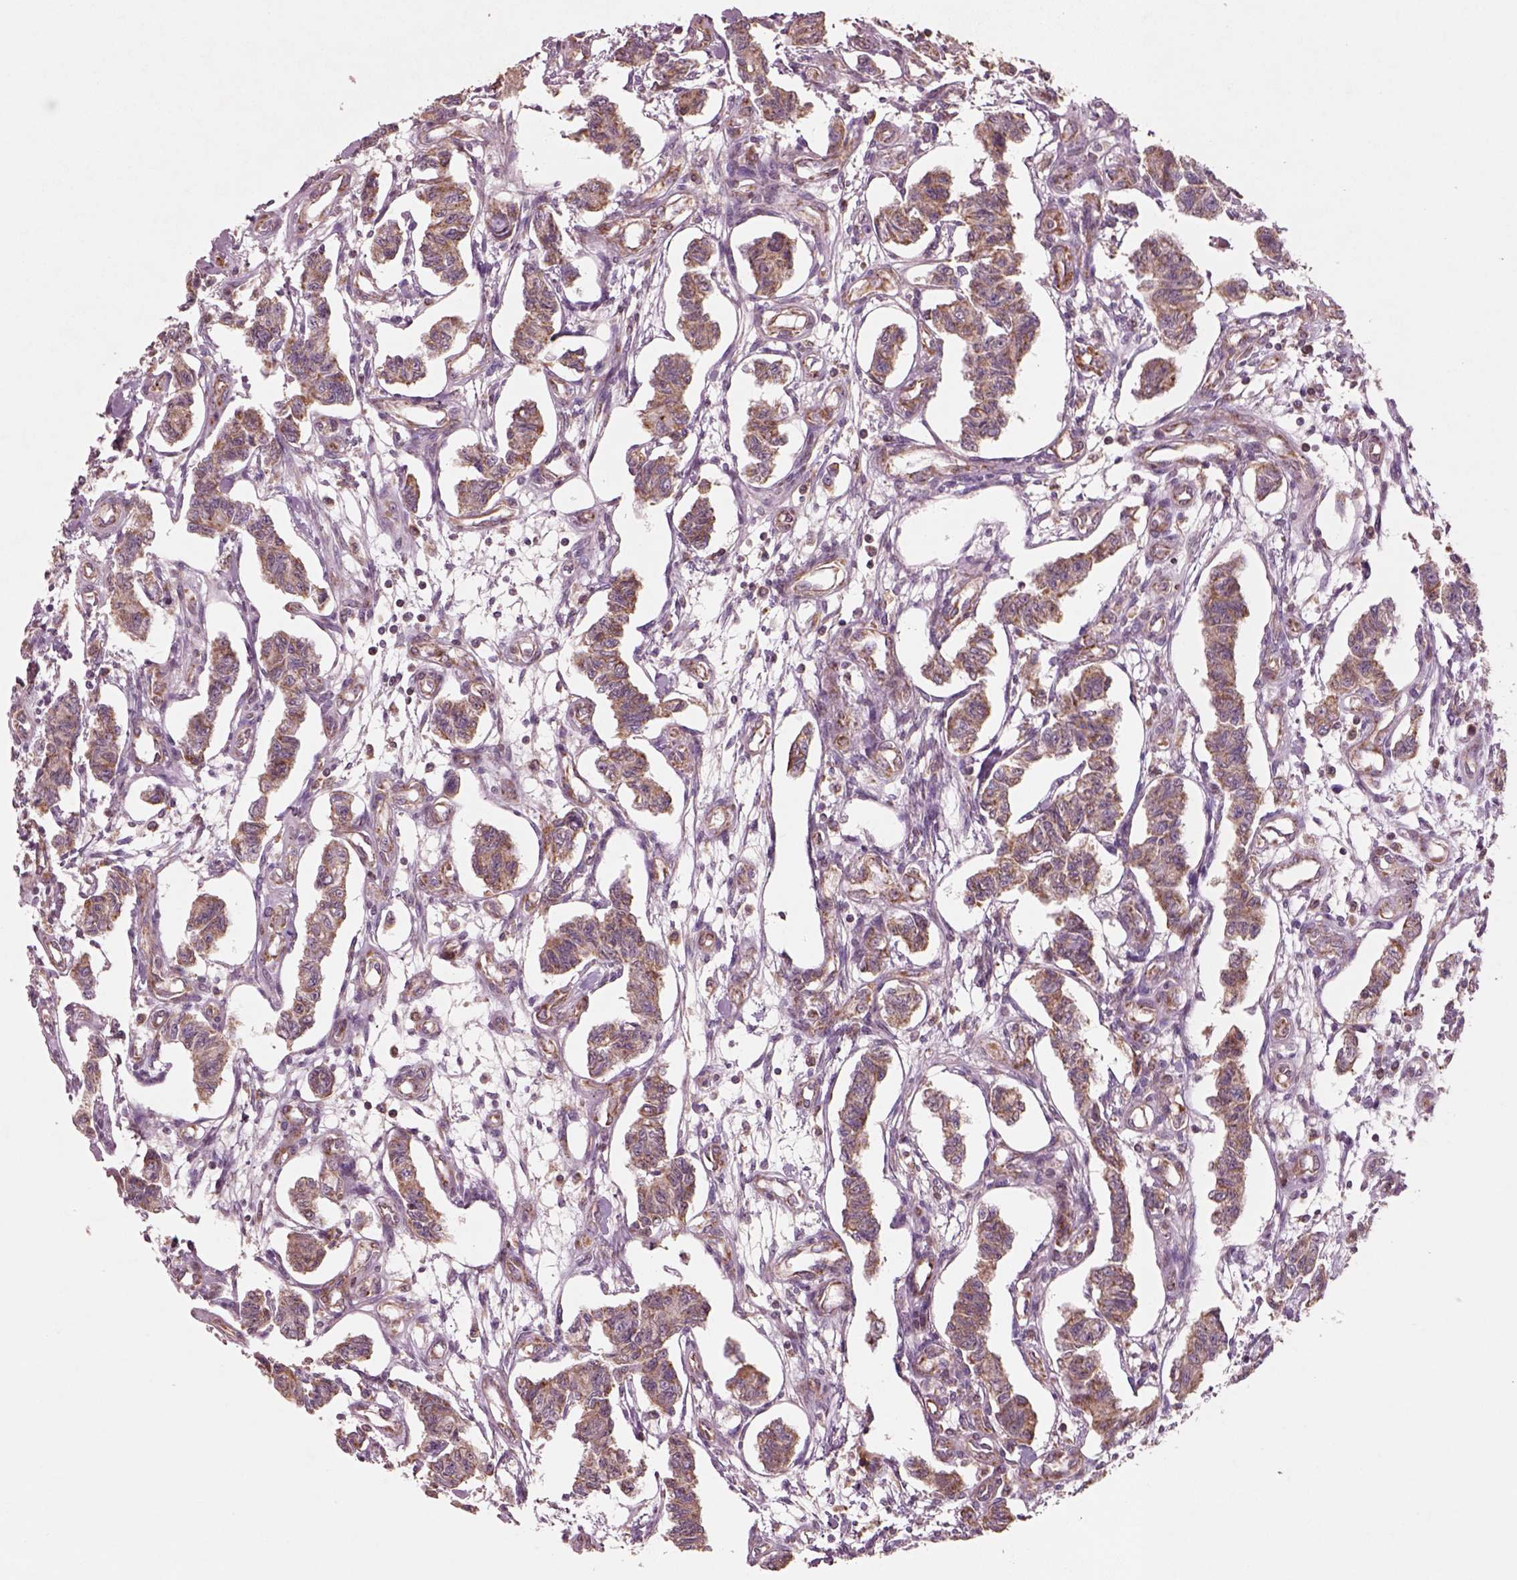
{"staining": {"intensity": "moderate", "quantity": ">75%", "location": "cytoplasmic/membranous"}, "tissue": "carcinoid", "cell_type": "Tumor cells", "image_type": "cancer", "snomed": [{"axis": "morphology", "description": "Carcinoid, malignant, NOS"}, {"axis": "topography", "description": "Kidney"}], "caption": "Malignant carcinoid stained with a brown dye displays moderate cytoplasmic/membranous positive positivity in approximately >75% of tumor cells.", "gene": "SLC25A5", "patient": {"sex": "female", "age": 41}}